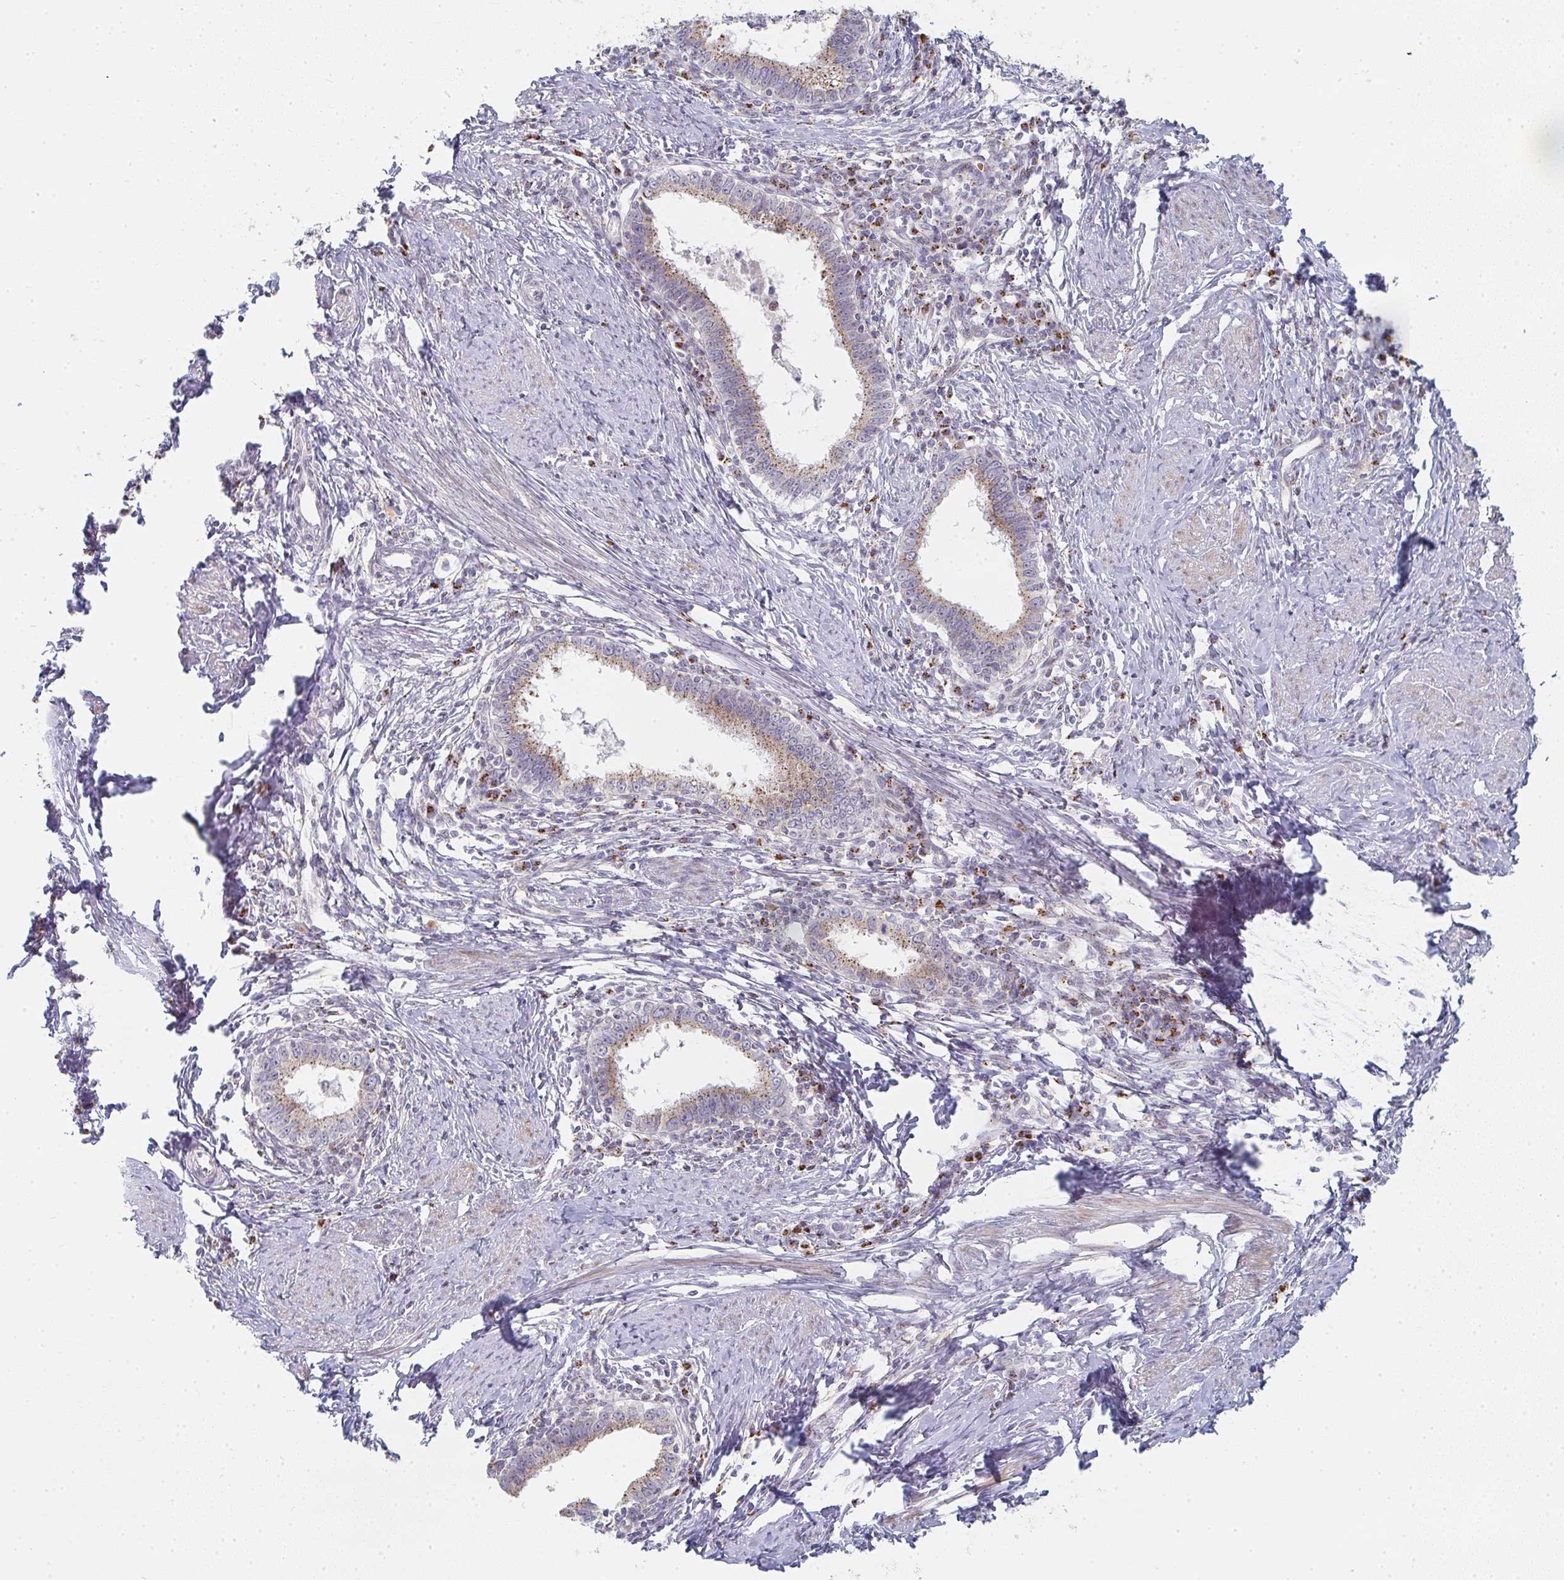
{"staining": {"intensity": "moderate", "quantity": ">75%", "location": "cytoplasmic/membranous"}, "tissue": "cervical cancer", "cell_type": "Tumor cells", "image_type": "cancer", "snomed": [{"axis": "morphology", "description": "Adenocarcinoma, NOS"}, {"axis": "topography", "description": "Cervix"}], "caption": "Cervical cancer (adenocarcinoma) stained for a protein shows moderate cytoplasmic/membranous positivity in tumor cells. (Brightfield microscopy of DAB IHC at high magnification).", "gene": "ZNF526", "patient": {"sex": "female", "age": 36}}